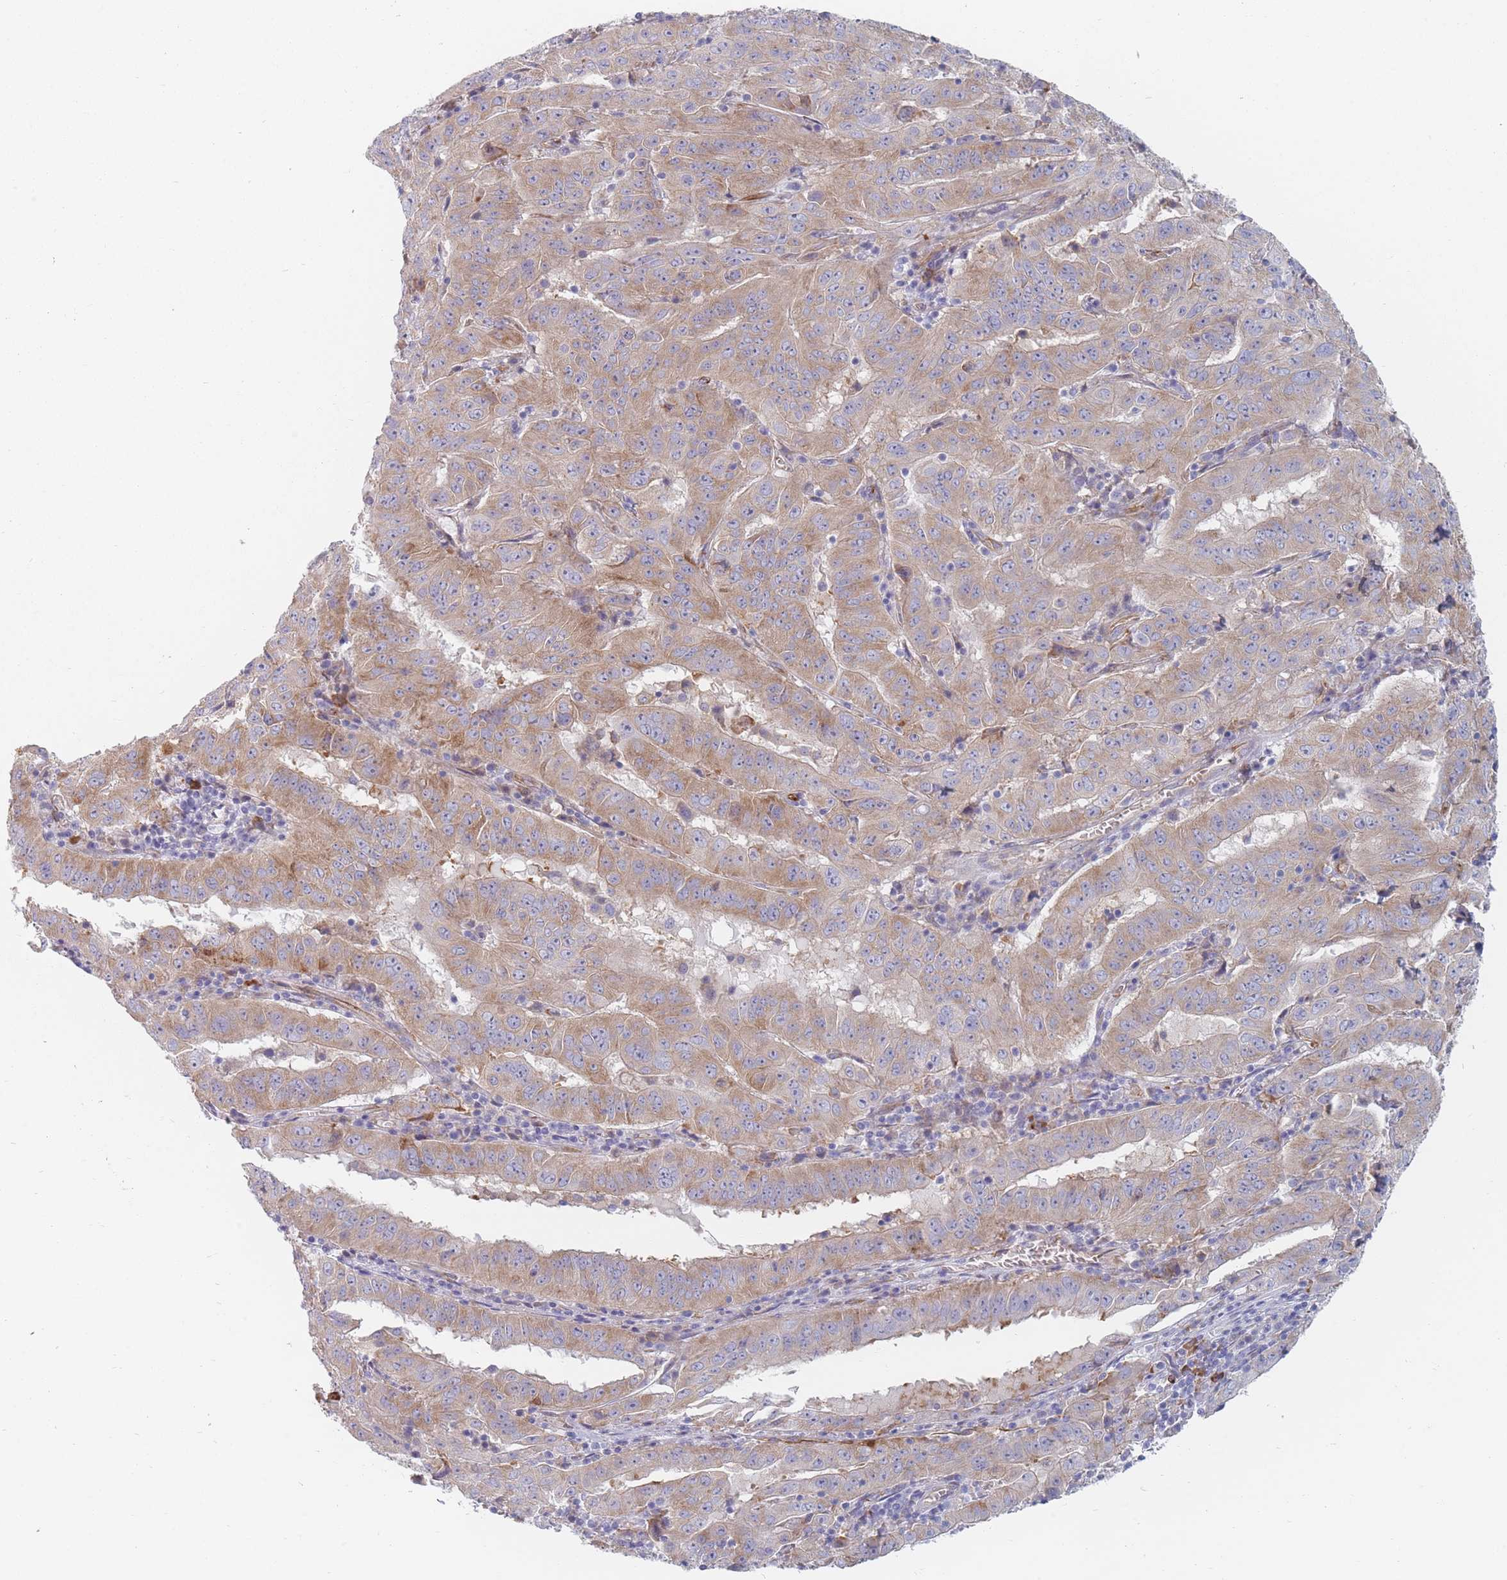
{"staining": {"intensity": "moderate", "quantity": ">75%", "location": "cytoplasmic/membranous"}, "tissue": "pancreatic cancer", "cell_type": "Tumor cells", "image_type": "cancer", "snomed": [{"axis": "morphology", "description": "Adenocarcinoma, NOS"}, {"axis": "topography", "description": "Pancreas"}], "caption": "Protein staining displays moderate cytoplasmic/membranous expression in about >75% of tumor cells in pancreatic adenocarcinoma.", "gene": "ERBIN", "patient": {"sex": "male", "age": 63}}